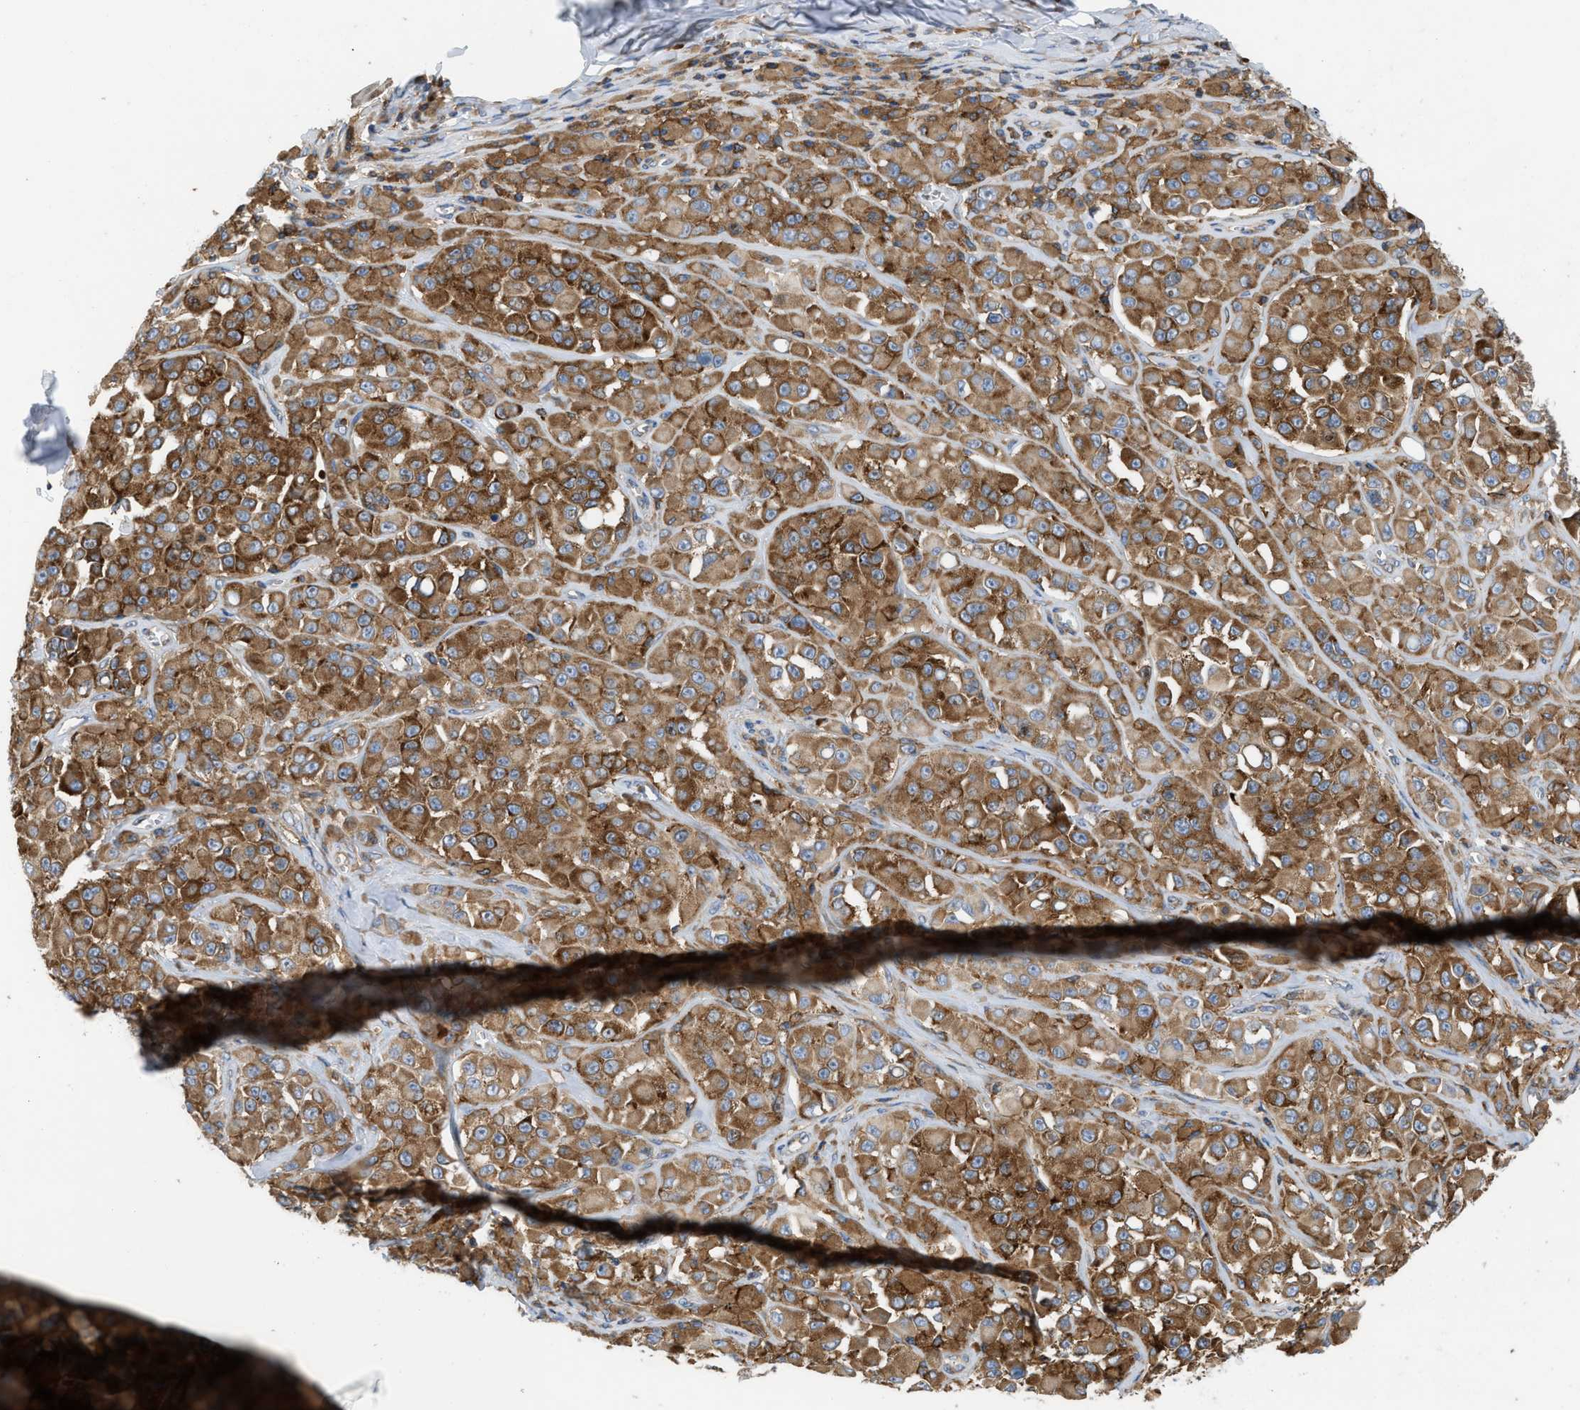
{"staining": {"intensity": "strong", "quantity": ">75%", "location": "cytoplasmic/membranous"}, "tissue": "melanoma", "cell_type": "Tumor cells", "image_type": "cancer", "snomed": [{"axis": "morphology", "description": "Malignant melanoma, NOS"}, {"axis": "topography", "description": "Skin"}], "caption": "Protein staining of melanoma tissue reveals strong cytoplasmic/membranous positivity in about >75% of tumor cells.", "gene": "GPAT4", "patient": {"sex": "male", "age": 84}}